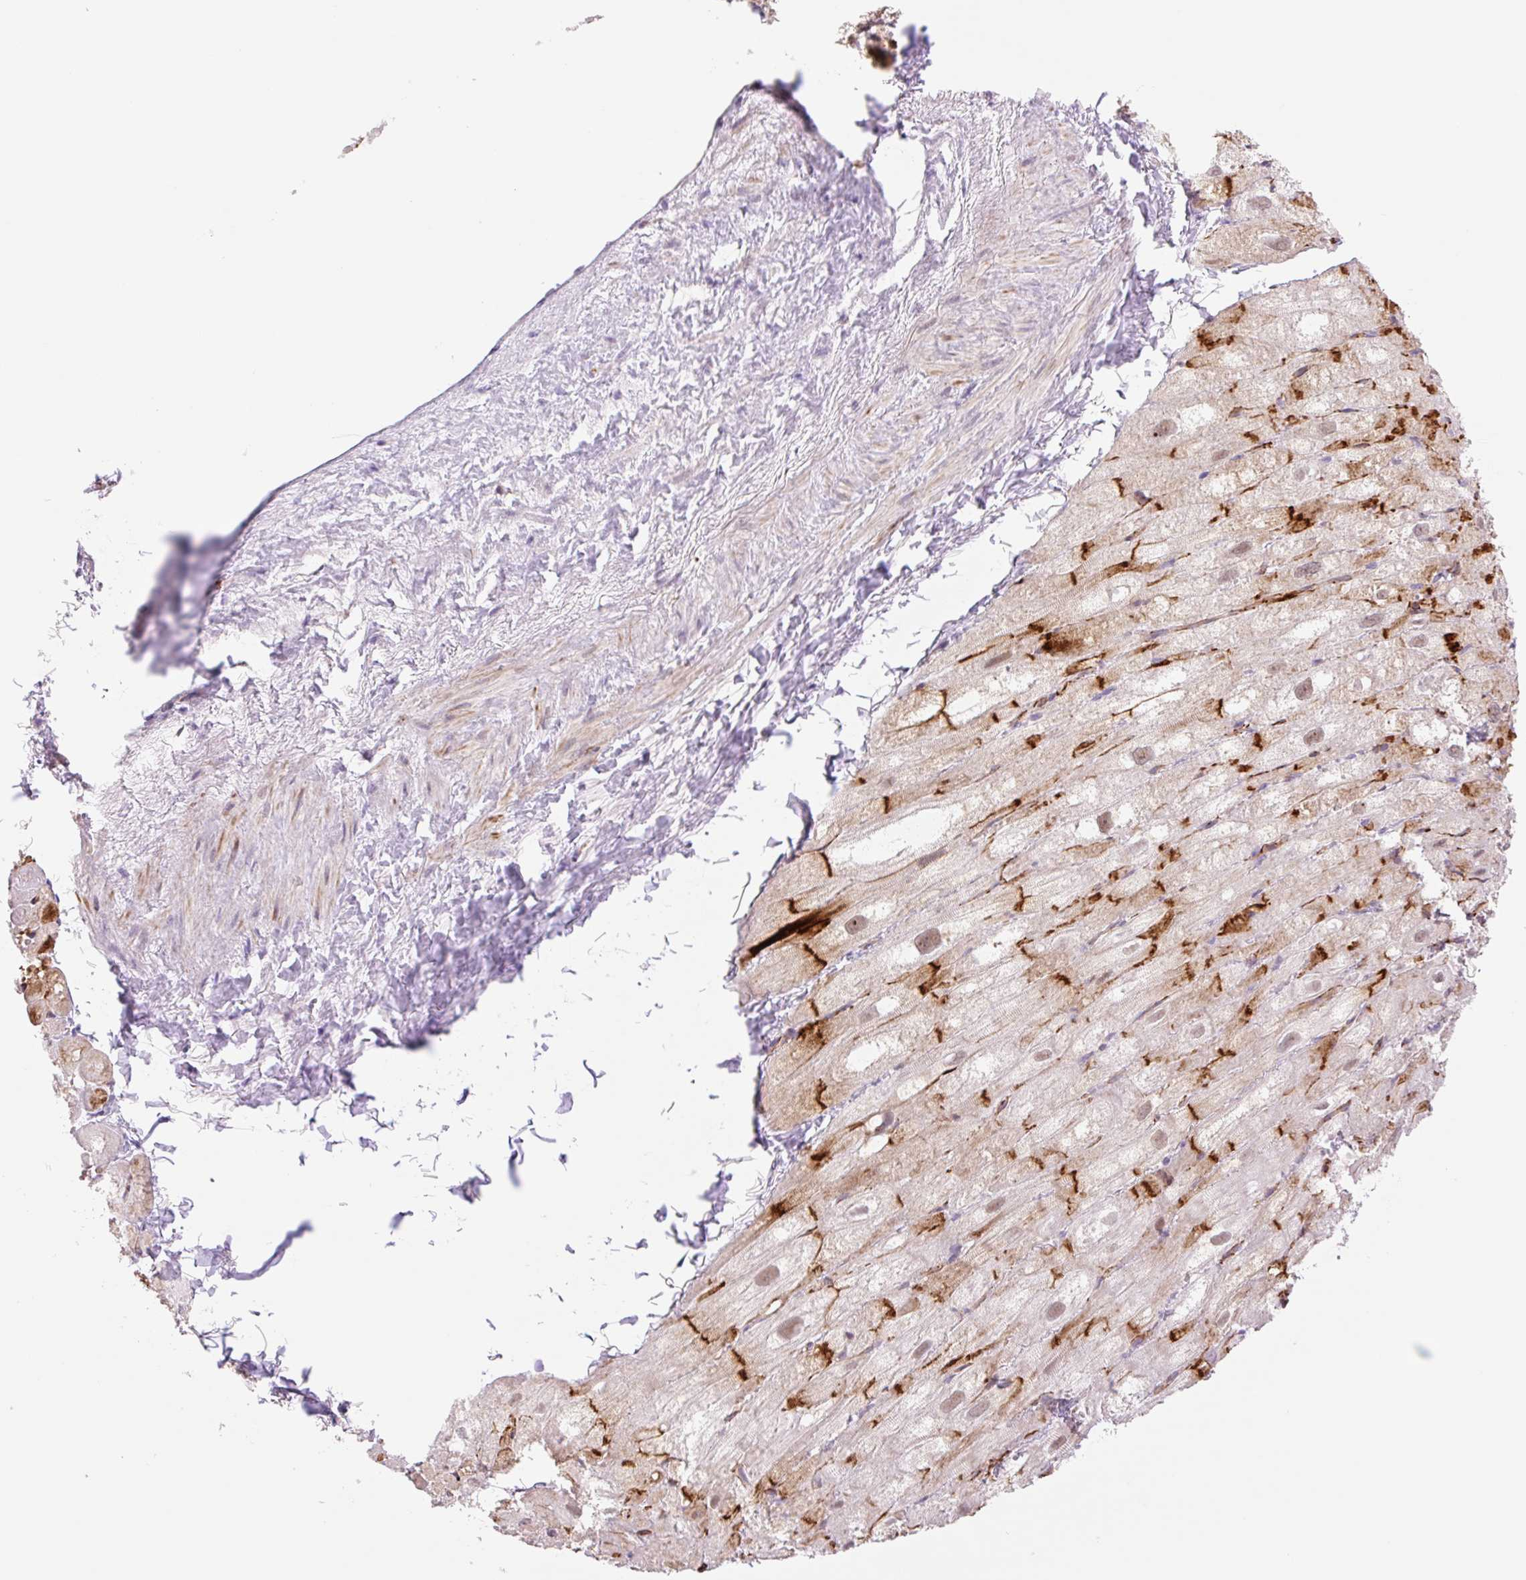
{"staining": {"intensity": "strong", "quantity": "<25%", "location": "cytoplasmic/membranous"}, "tissue": "heart muscle", "cell_type": "Cardiomyocytes", "image_type": "normal", "snomed": [{"axis": "morphology", "description": "Normal tissue, NOS"}, {"axis": "topography", "description": "Heart"}], "caption": "A histopathology image of human heart muscle stained for a protein reveals strong cytoplasmic/membranous brown staining in cardiomyocytes. The staining is performed using DAB (3,3'-diaminobenzidine) brown chromogen to label protein expression. The nuclei are counter-stained blue using hematoxylin.", "gene": "ZFYVE21", "patient": {"sex": "male", "age": 62}}